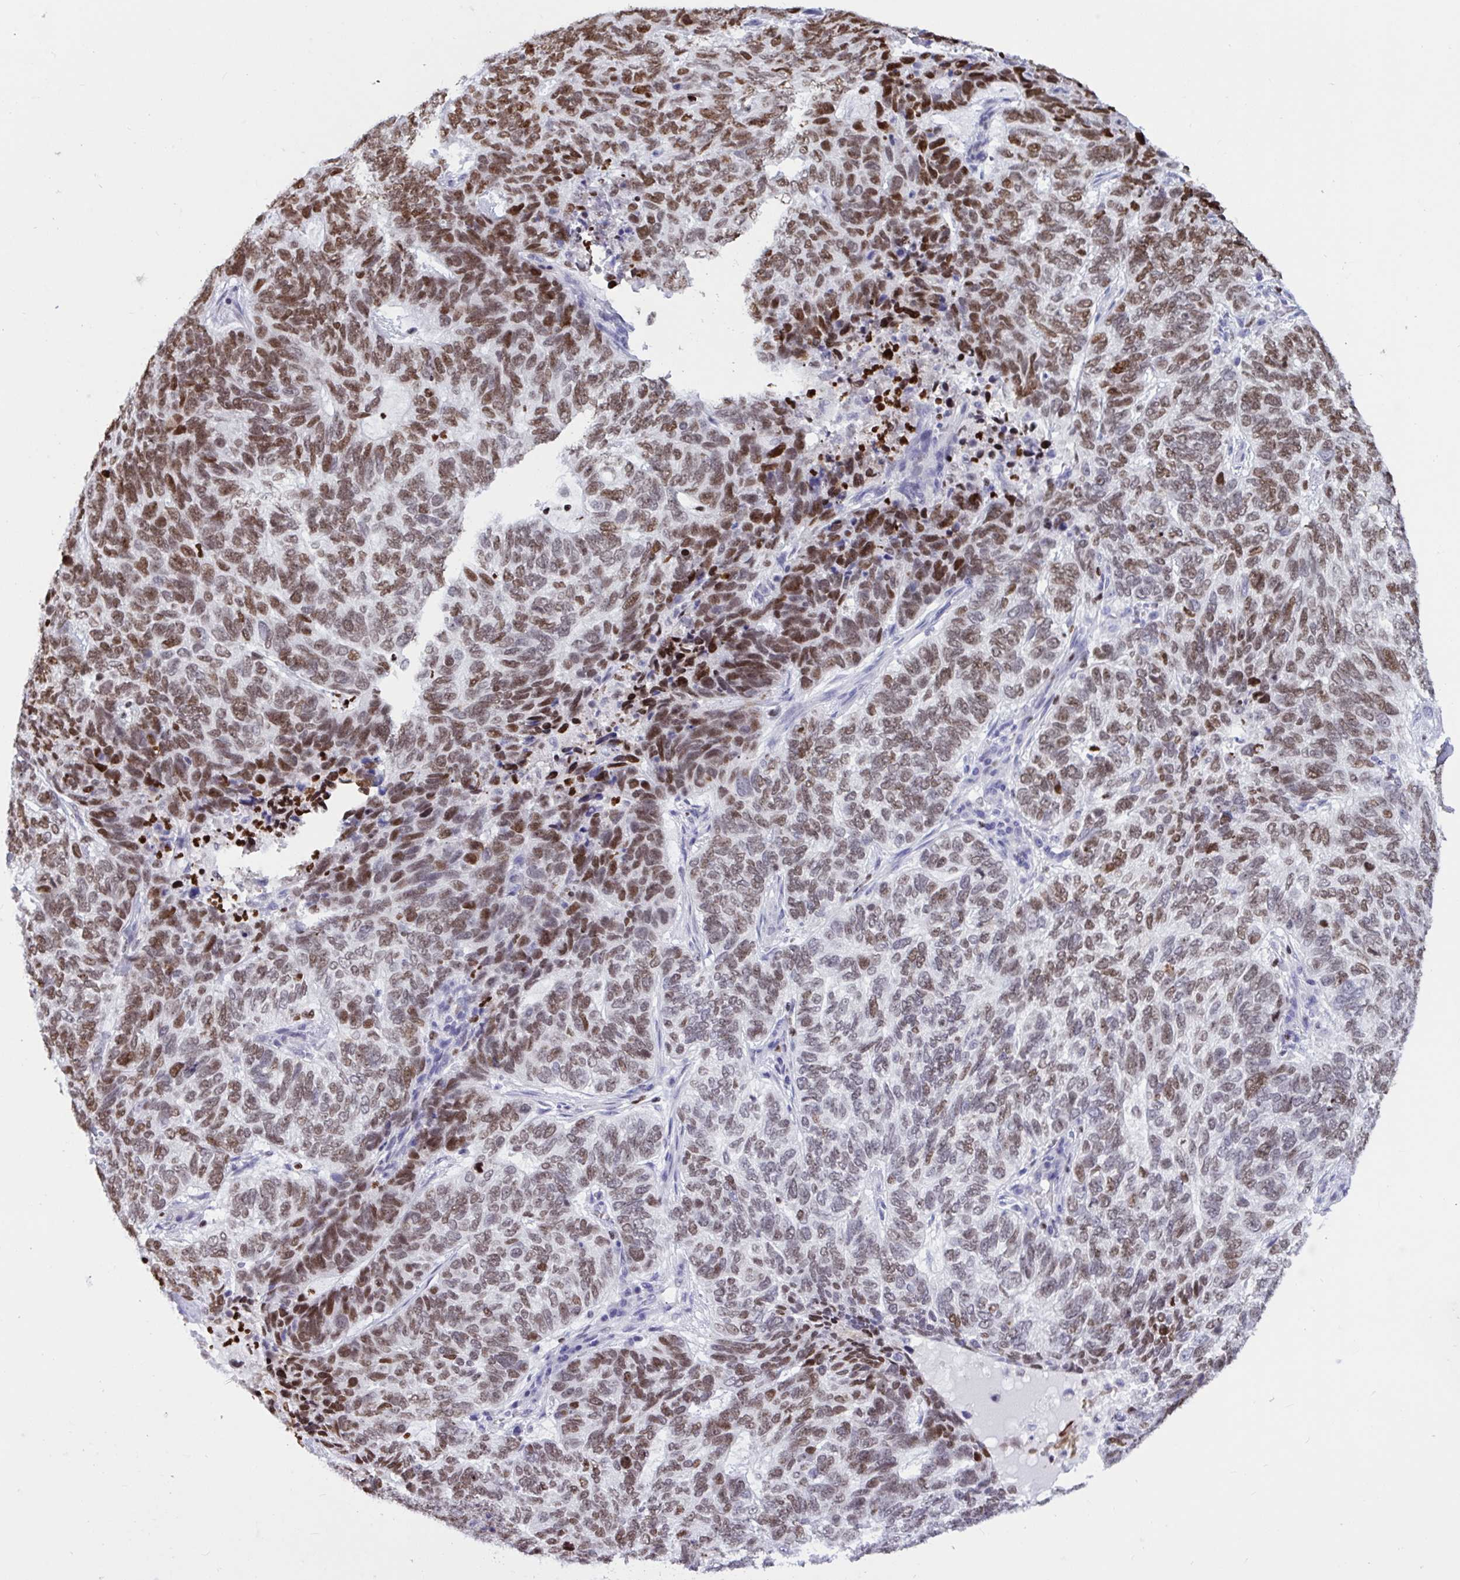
{"staining": {"intensity": "moderate", "quantity": ">75%", "location": "nuclear"}, "tissue": "skin cancer", "cell_type": "Tumor cells", "image_type": "cancer", "snomed": [{"axis": "morphology", "description": "Basal cell carcinoma"}, {"axis": "topography", "description": "Skin"}], "caption": "The photomicrograph exhibits immunohistochemical staining of skin cancer. There is moderate nuclear expression is present in about >75% of tumor cells.", "gene": "HMGB2", "patient": {"sex": "female", "age": 65}}